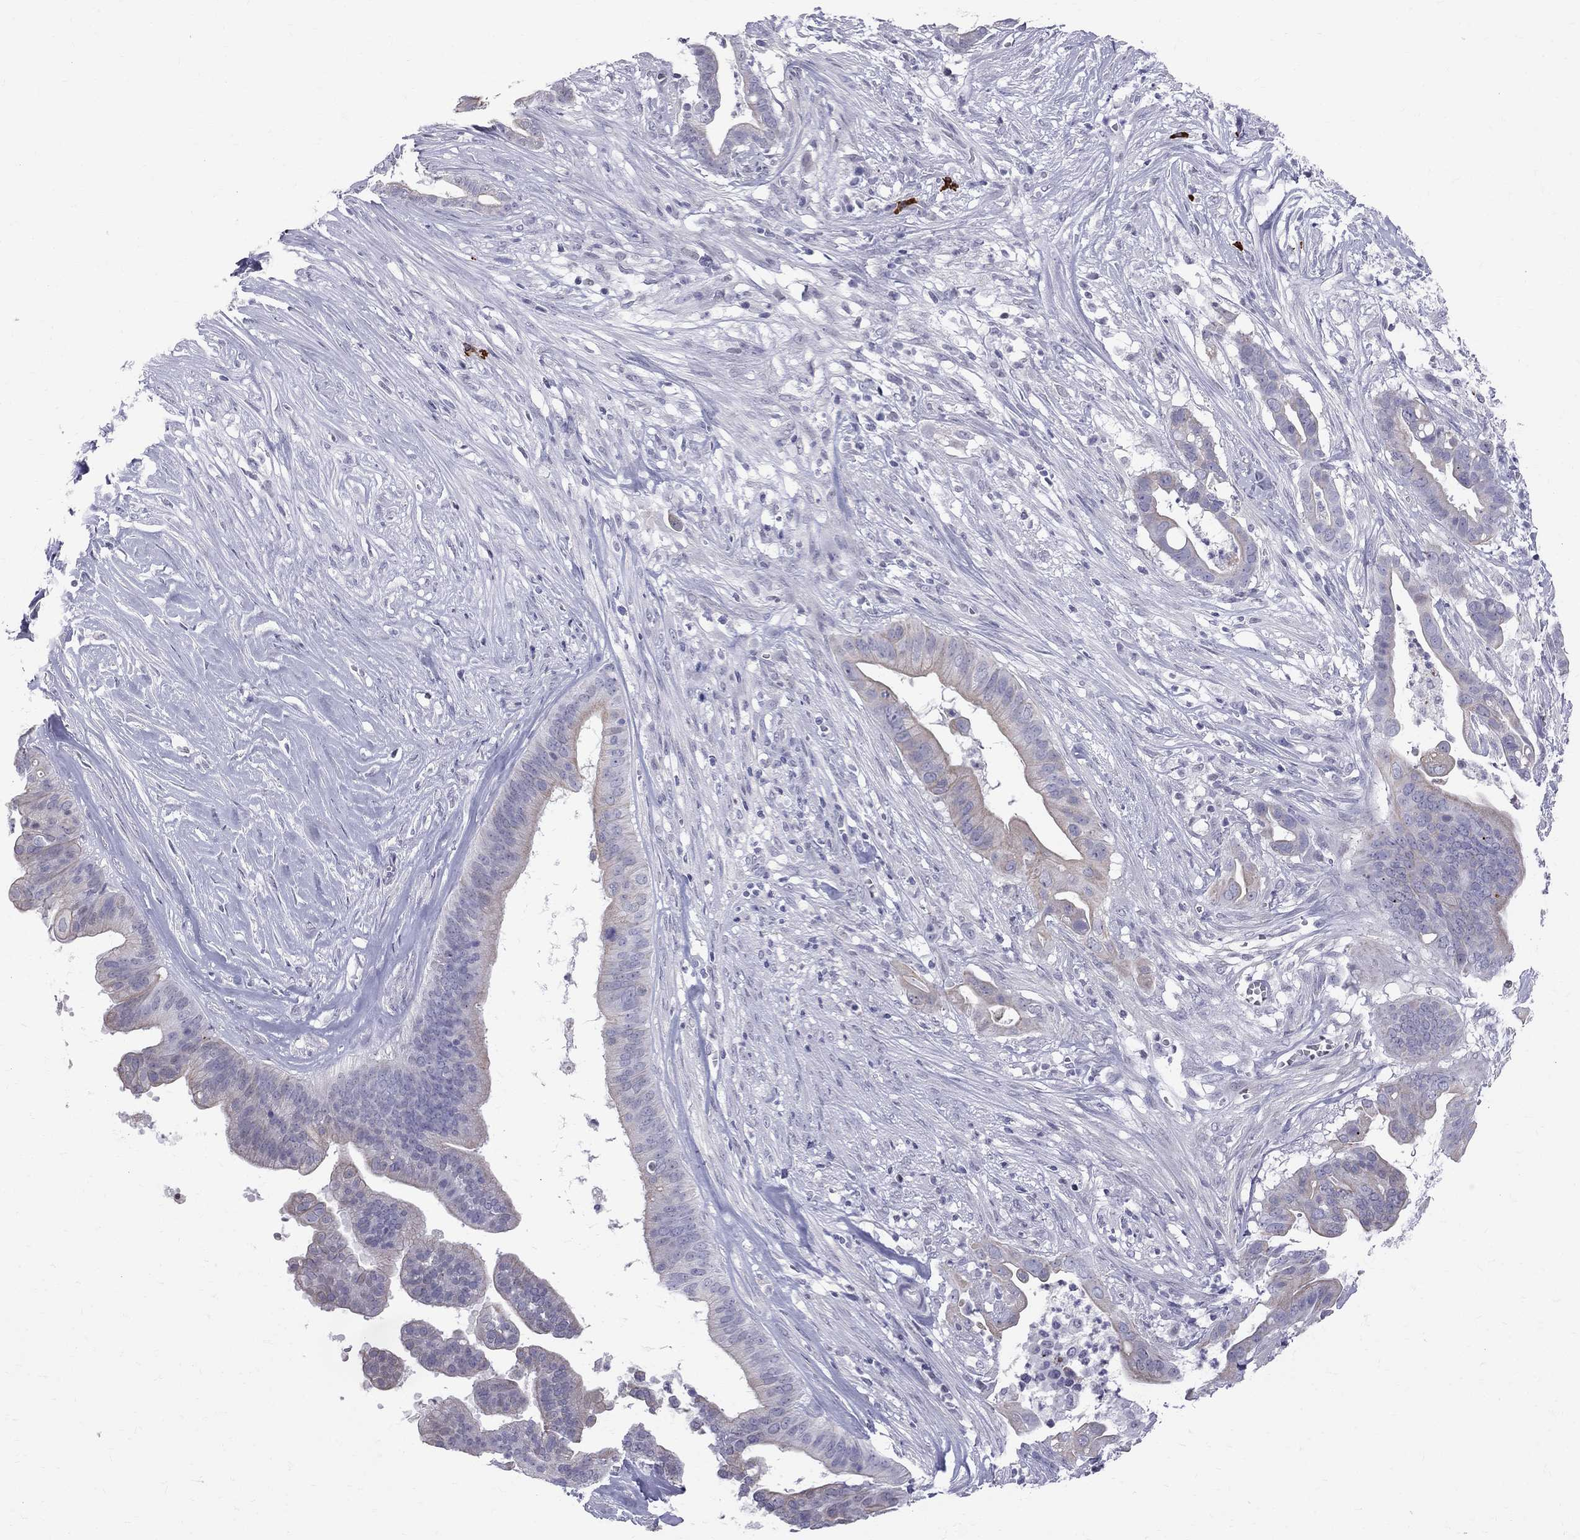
{"staining": {"intensity": "strong", "quantity": "<25%", "location": "cytoplasmic/membranous"}, "tissue": "pancreatic cancer", "cell_type": "Tumor cells", "image_type": "cancer", "snomed": [{"axis": "morphology", "description": "Adenocarcinoma, NOS"}, {"axis": "topography", "description": "Pancreas"}], "caption": "A brown stain shows strong cytoplasmic/membranous expression of a protein in human adenocarcinoma (pancreatic) tumor cells.", "gene": "MUC15", "patient": {"sex": "male", "age": 61}}